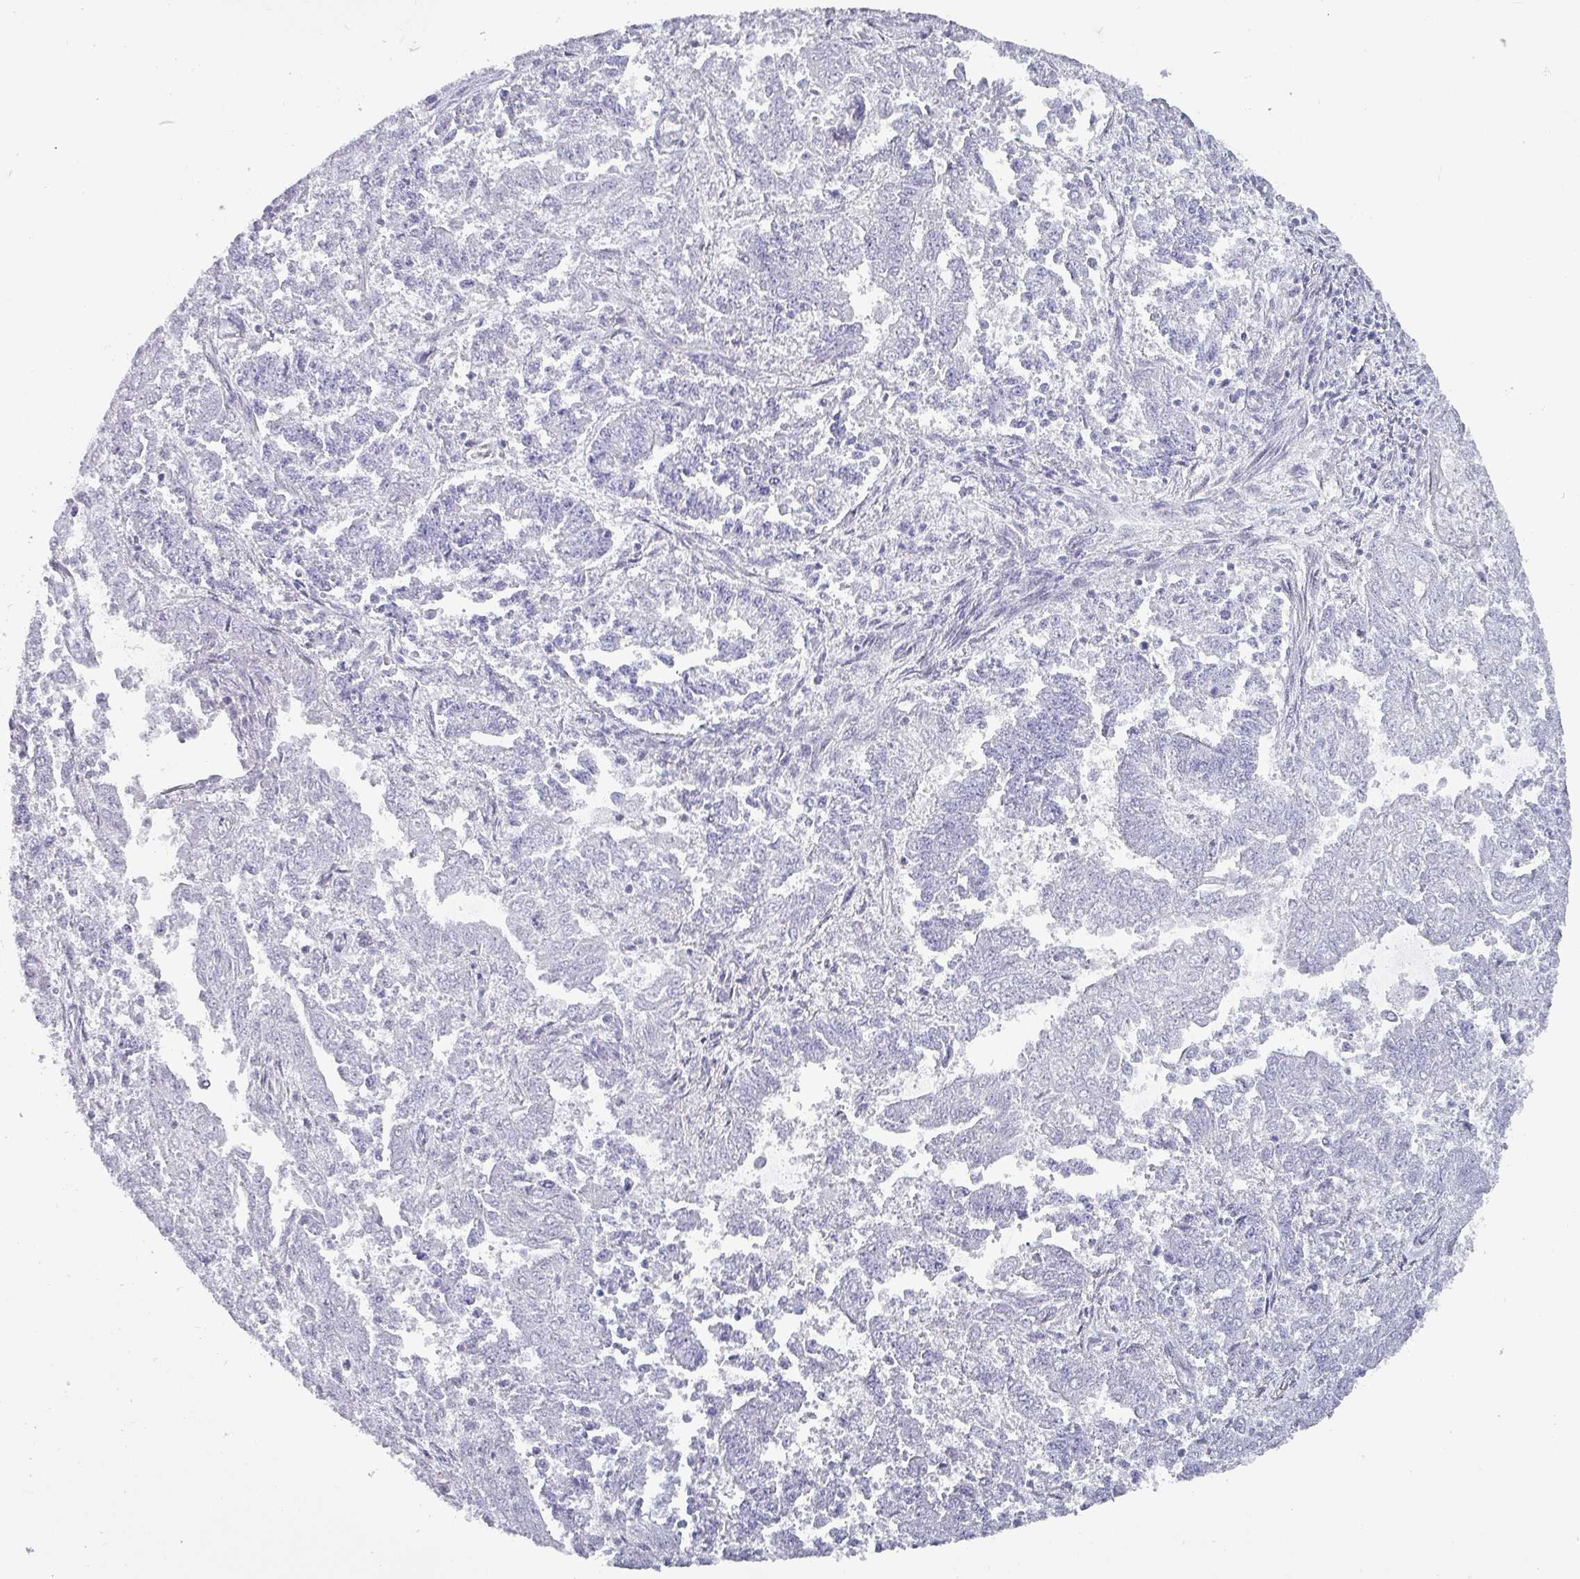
{"staining": {"intensity": "negative", "quantity": "none", "location": "none"}, "tissue": "endometrial cancer", "cell_type": "Tumor cells", "image_type": "cancer", "snomed": [{"axis": "morphology", "description": "Adenocarcinoma, NOS"}, {"axis": "topography", "description": "Endometrium"}], "caption": "Micrograph shows no protein positivity in tumor cells of adenocarcinoma (endometrial) tissue.", "gene": "INS-IGF2", "patient": {"sex": "female", "age": 73}}